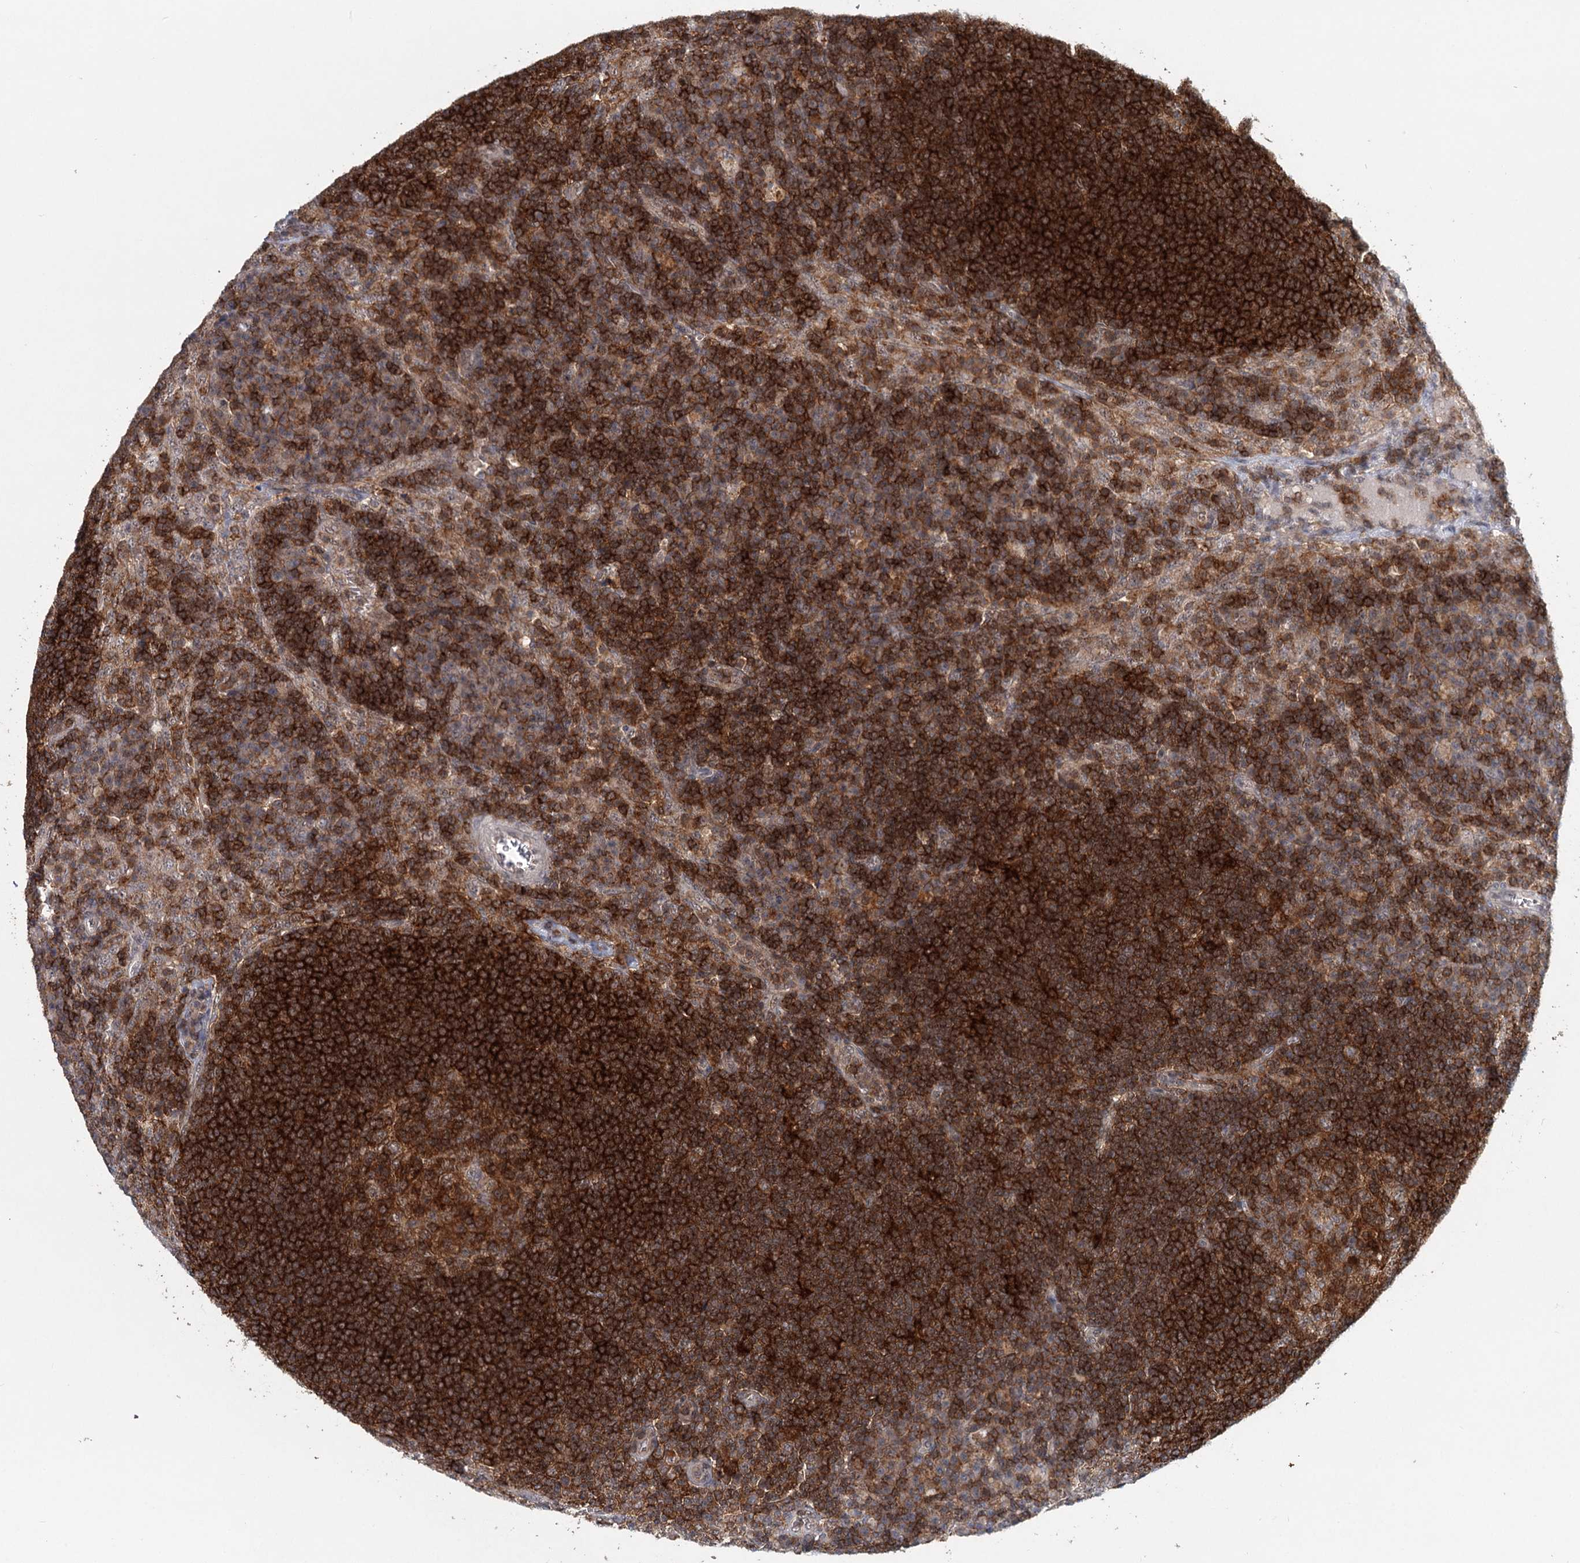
{"staining": {"intensity": "moderate", "quantity": ">75%", "location": "cytoplasmic/membranous"}, "tissue": "lymph node", "cell_type": "Germinal center cells", "image_type": "normal", "snomed": [{"axis": "morphology", "description": "Normal tissue, NOS"}, {"axis": "topography", "description": "Lymph node"}], "caption": "The immunohistochemical stain shows moderate cytoplasmic/membranous positivity in germinal center cells of benign lymph node. (DAB (3,3'-diaminobenzidine) IHC with brightfield microscopy, high magnification).", "gene": "CDC42SE2", "patient": {"sex": "female", "age": 70}}